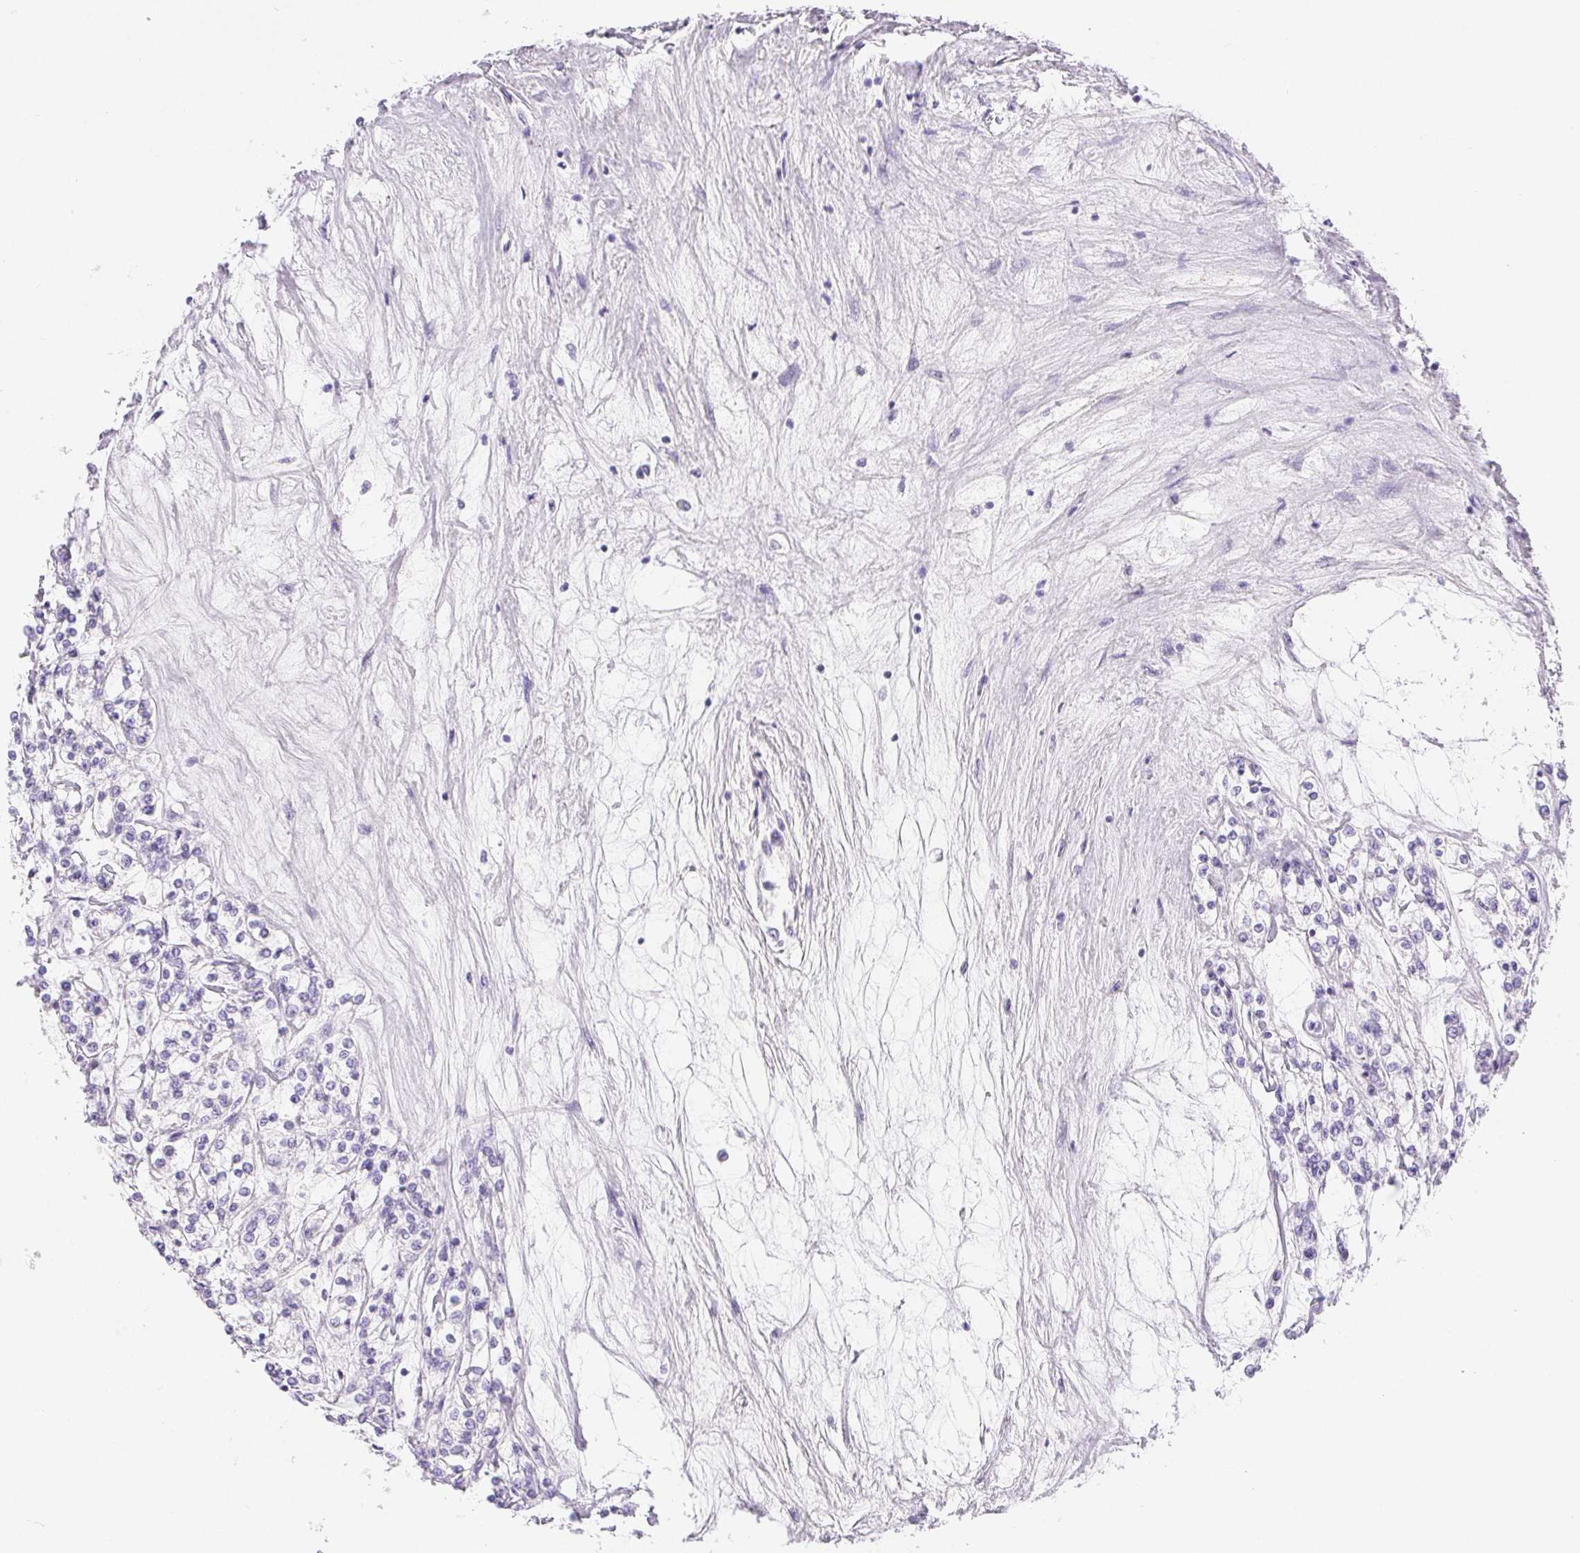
{"staining": {"intensity": "negative", "quantity": "none", "location": "none"}, "tissue": "renal cancer", "cell_type": "Tumor cells", "image_type": "cancer", "snomed": [{"axis": "morphology", "description": "Adenocarcinoma, NOS"}, {"axis": "topography", "description": "Kidney"}], "caption": "High power microscopy micrograph of an immunohistochemistry (IHC) histopathology image of renal cancer, revealing no significant staining in tumor cells.", "gene": "PNLIP", "patient": {"sex": "female", "age": 59}}